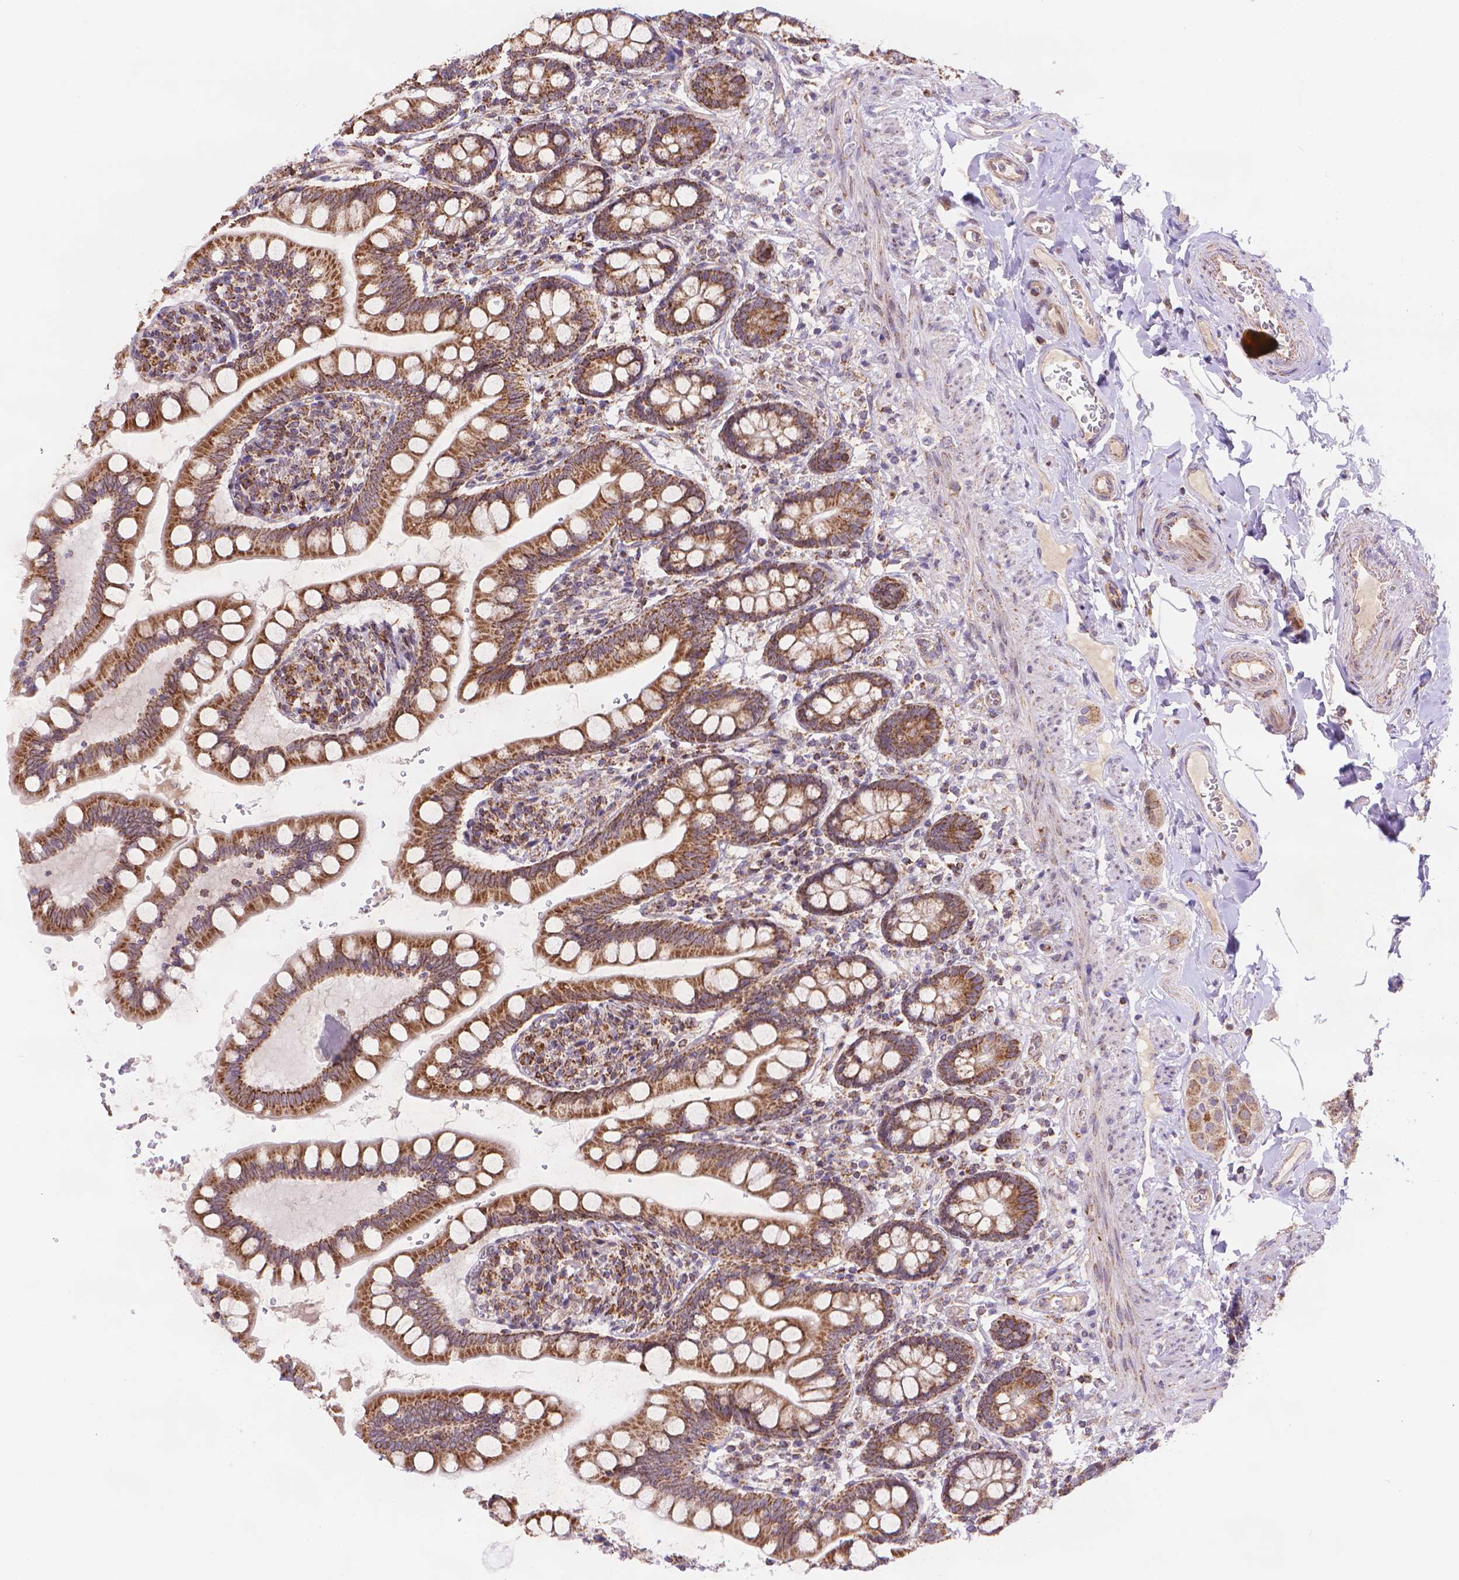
{"staining": {"intensity": "strong", "quantity": ">75%", "location": "cytoplasmic/membranous"}, "tissue": "small intestine", "cell_type": "Glandular cells", "image_type": "normal", "snomed": [{"axis": "morphology", "description": "Normal tissue, NOS"}, {"axis": "topography", "description": "Small intestine"}], "caption": "The immunohistochemical stain labels strong cytoplasmic/membranous positivity in glandular cells of normal small intestine.", "gene": "CYYR1", "patient": {"sex": "female", "age": 56}}